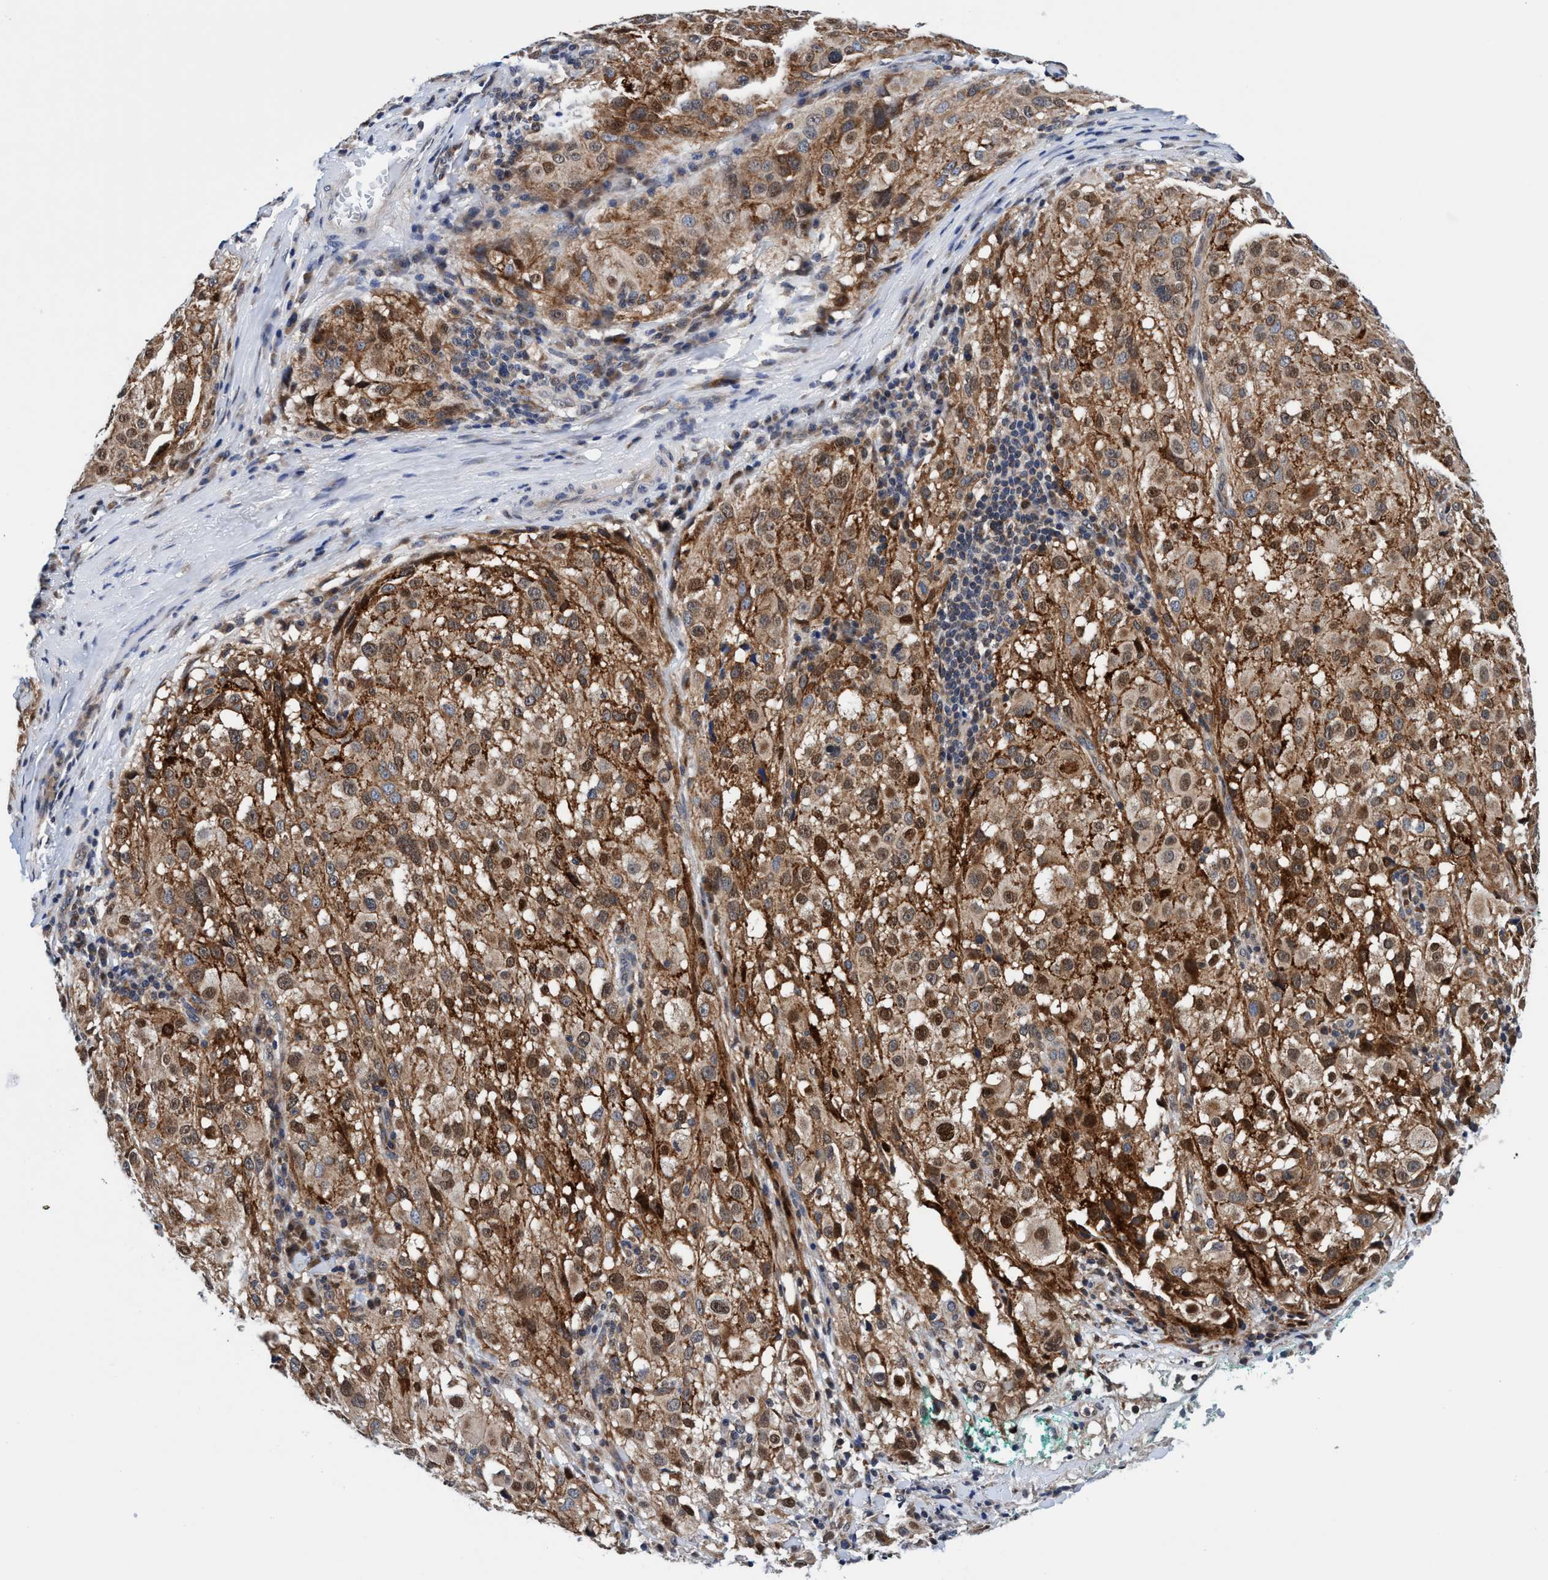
{"staining": {"intensity": "moderate", "quantity": ">75%", "location": "cytoplasmic/membranous"}, "tissue": "melanoma", "cell_type": "Tumor cells", "image_type": "cancer", "snomed": [{"axis": "morphology", "description": "Necrosis, NOS"}, {"axis": "morphology", "description": "Malignant melanoma, NOS"}, {"axis": "topography", "description": "Skin"}], "caption": "About >75% of tumor cells in human malignant melanoma display moderate cytoplasmic/membranous protein expression as visualized by brown immunohistochemical staining.", "gene": "AGAP2", "patient": {"sex": "female", "age": 87}}